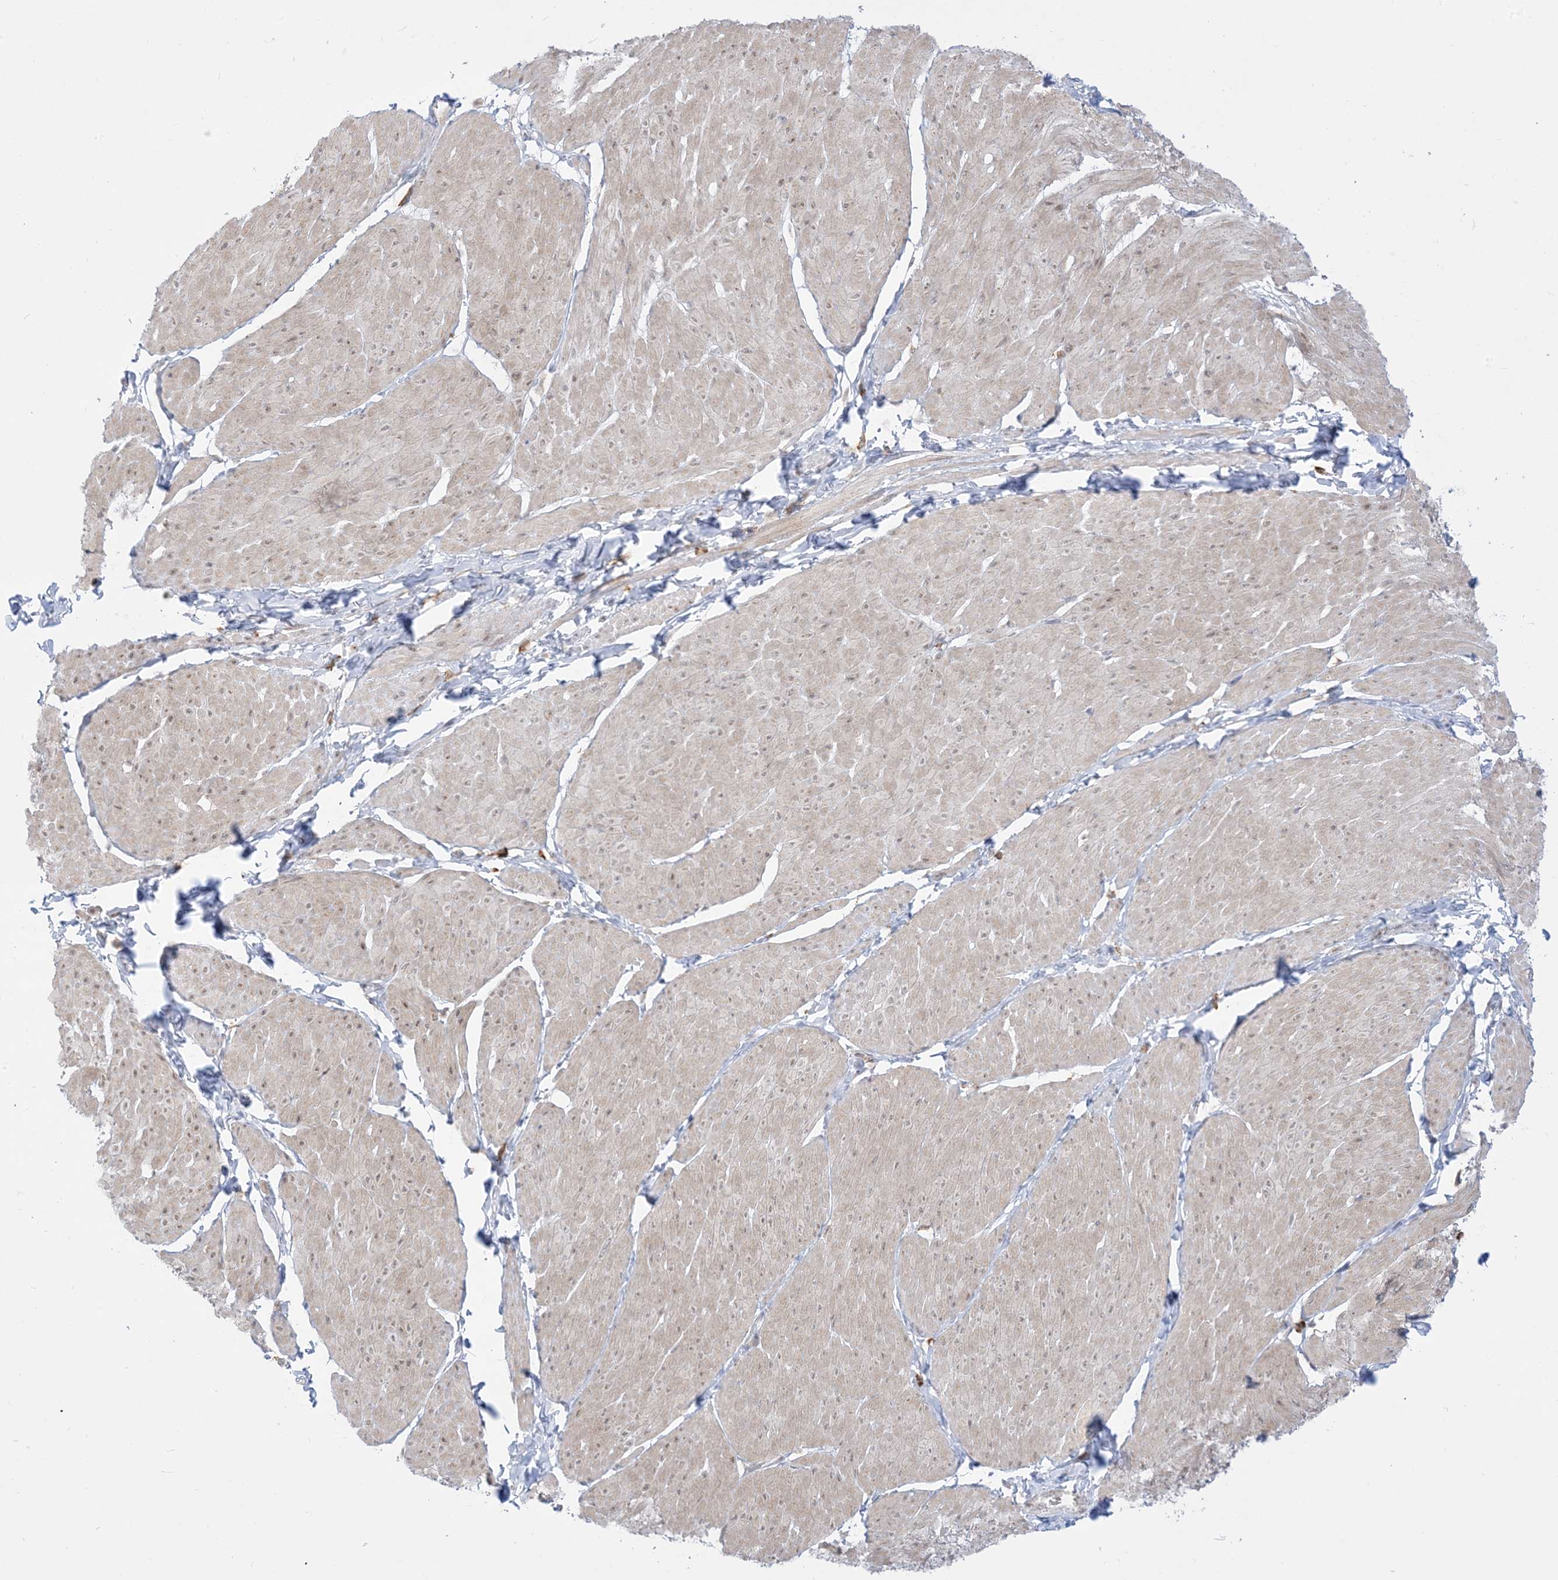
{"staining": {"intensity": "weak", "quantity": "<25%", "location": "nuclear"}, "tissue": "smooth muscle", "cell_type": "Smooth muscle cells", "image_type": "normal", "snomed": [{"axis": "morphology", "description": "Urothelial carcinoma, High grade"}, {"axis": "topography", "description": "Urinary bladder"}], "caption": "IHC of normal smooth muscle displays no expression in smooth muscle cells. The staining is performed using DAB (3,3'-diaminobenzidine) brown chromogen with nuclei counter-stained in using hematoxylin.", "gene": "KANSL3", "patient": {"sex": "male", "age": 46}}